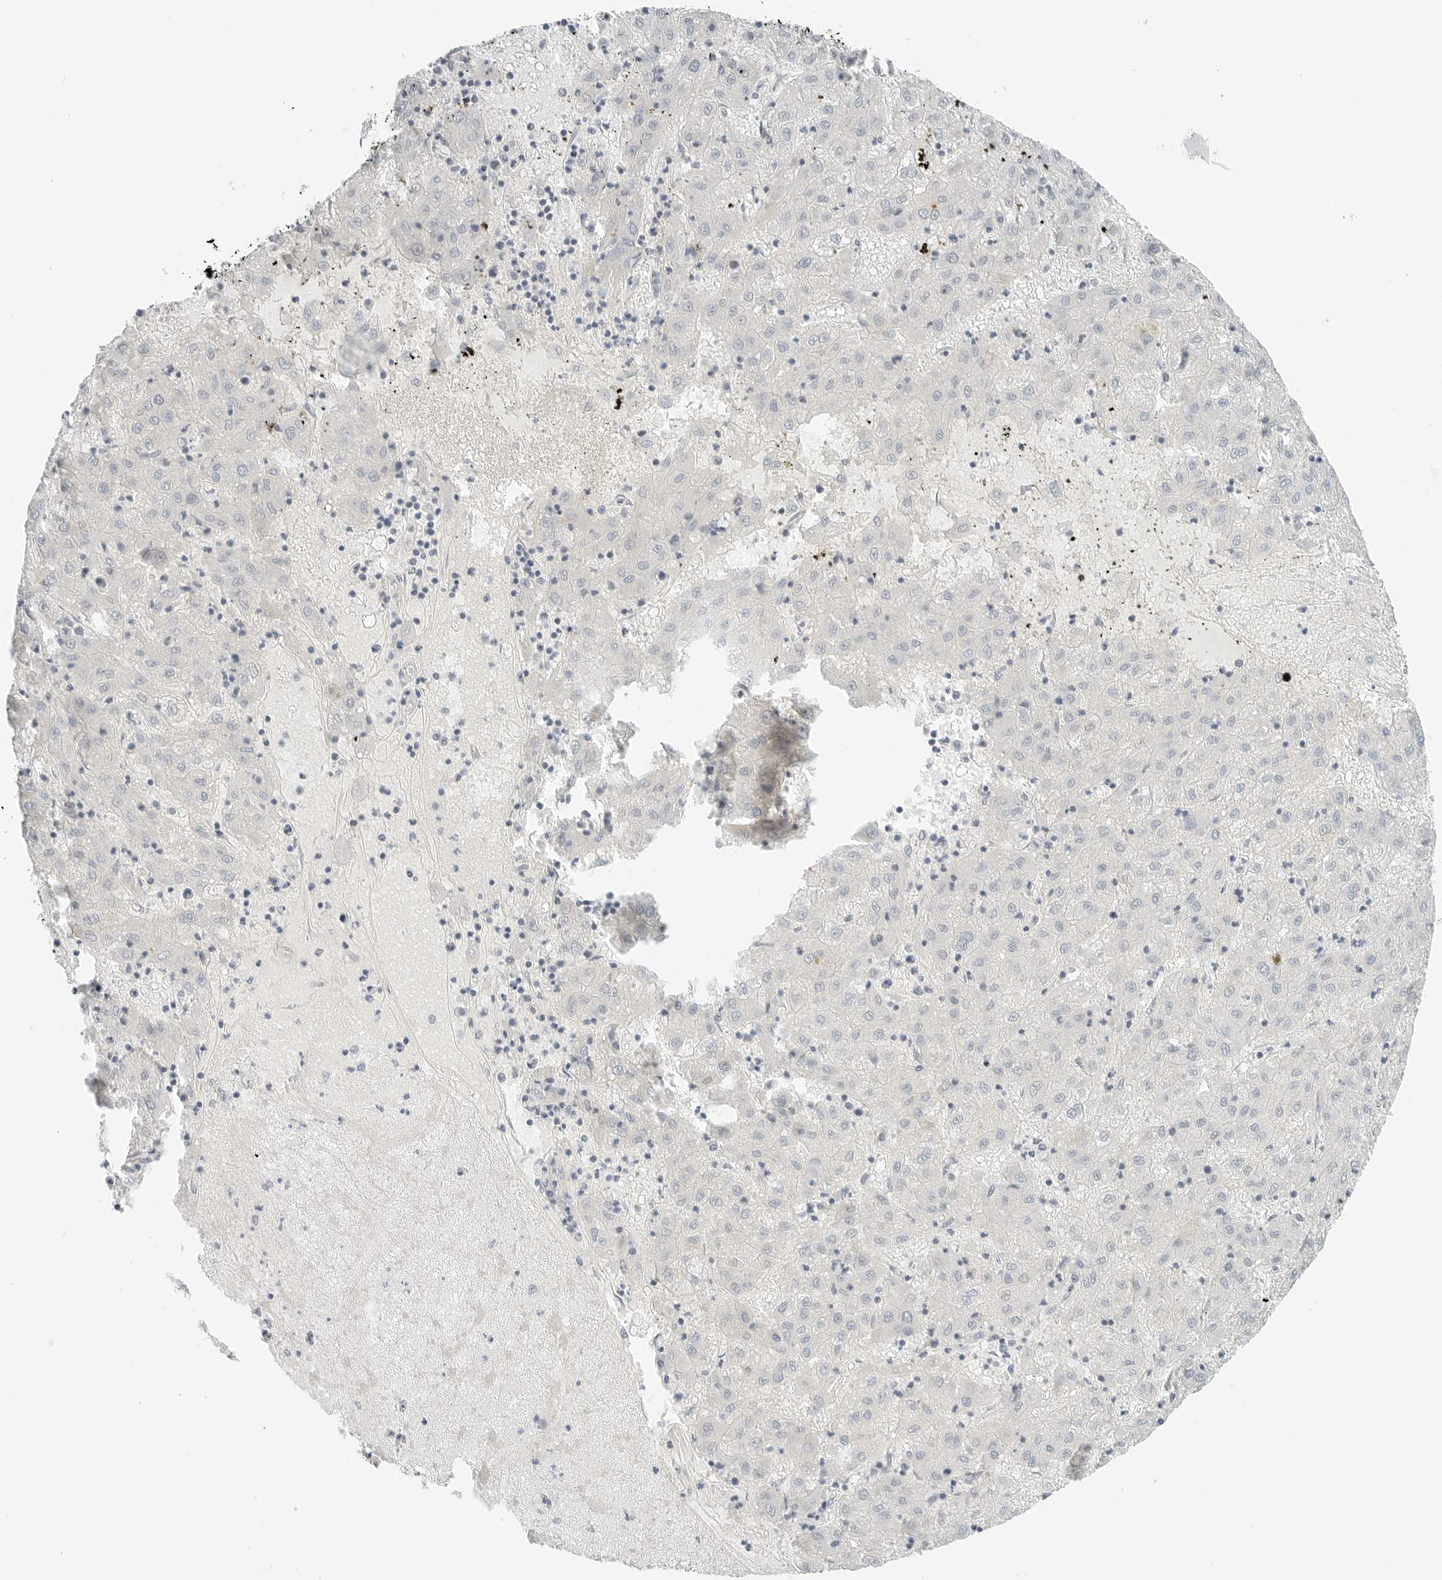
{"staining": {"intensity": "negative", "quantity": "none", "location": "none"}, "tissue": "liver cancer", "cell_type": "Tumor cells", "image_type": "cancer", "snomed": [{"axis": "morphology", "description": "Carcinoma, Hepatocellular, NOS"}, {"axis": "topography", "description": "Liver"}], "caption": "Protein analysis of hepatocellular carcinoma (liver) demonstrates no significant staining in tumor cells. (Immunohistochemistry (ihc), brightfield microscopy, high magnification).", "gene": "CCSAP", "patient": {"sex": "male", "age": 72}}